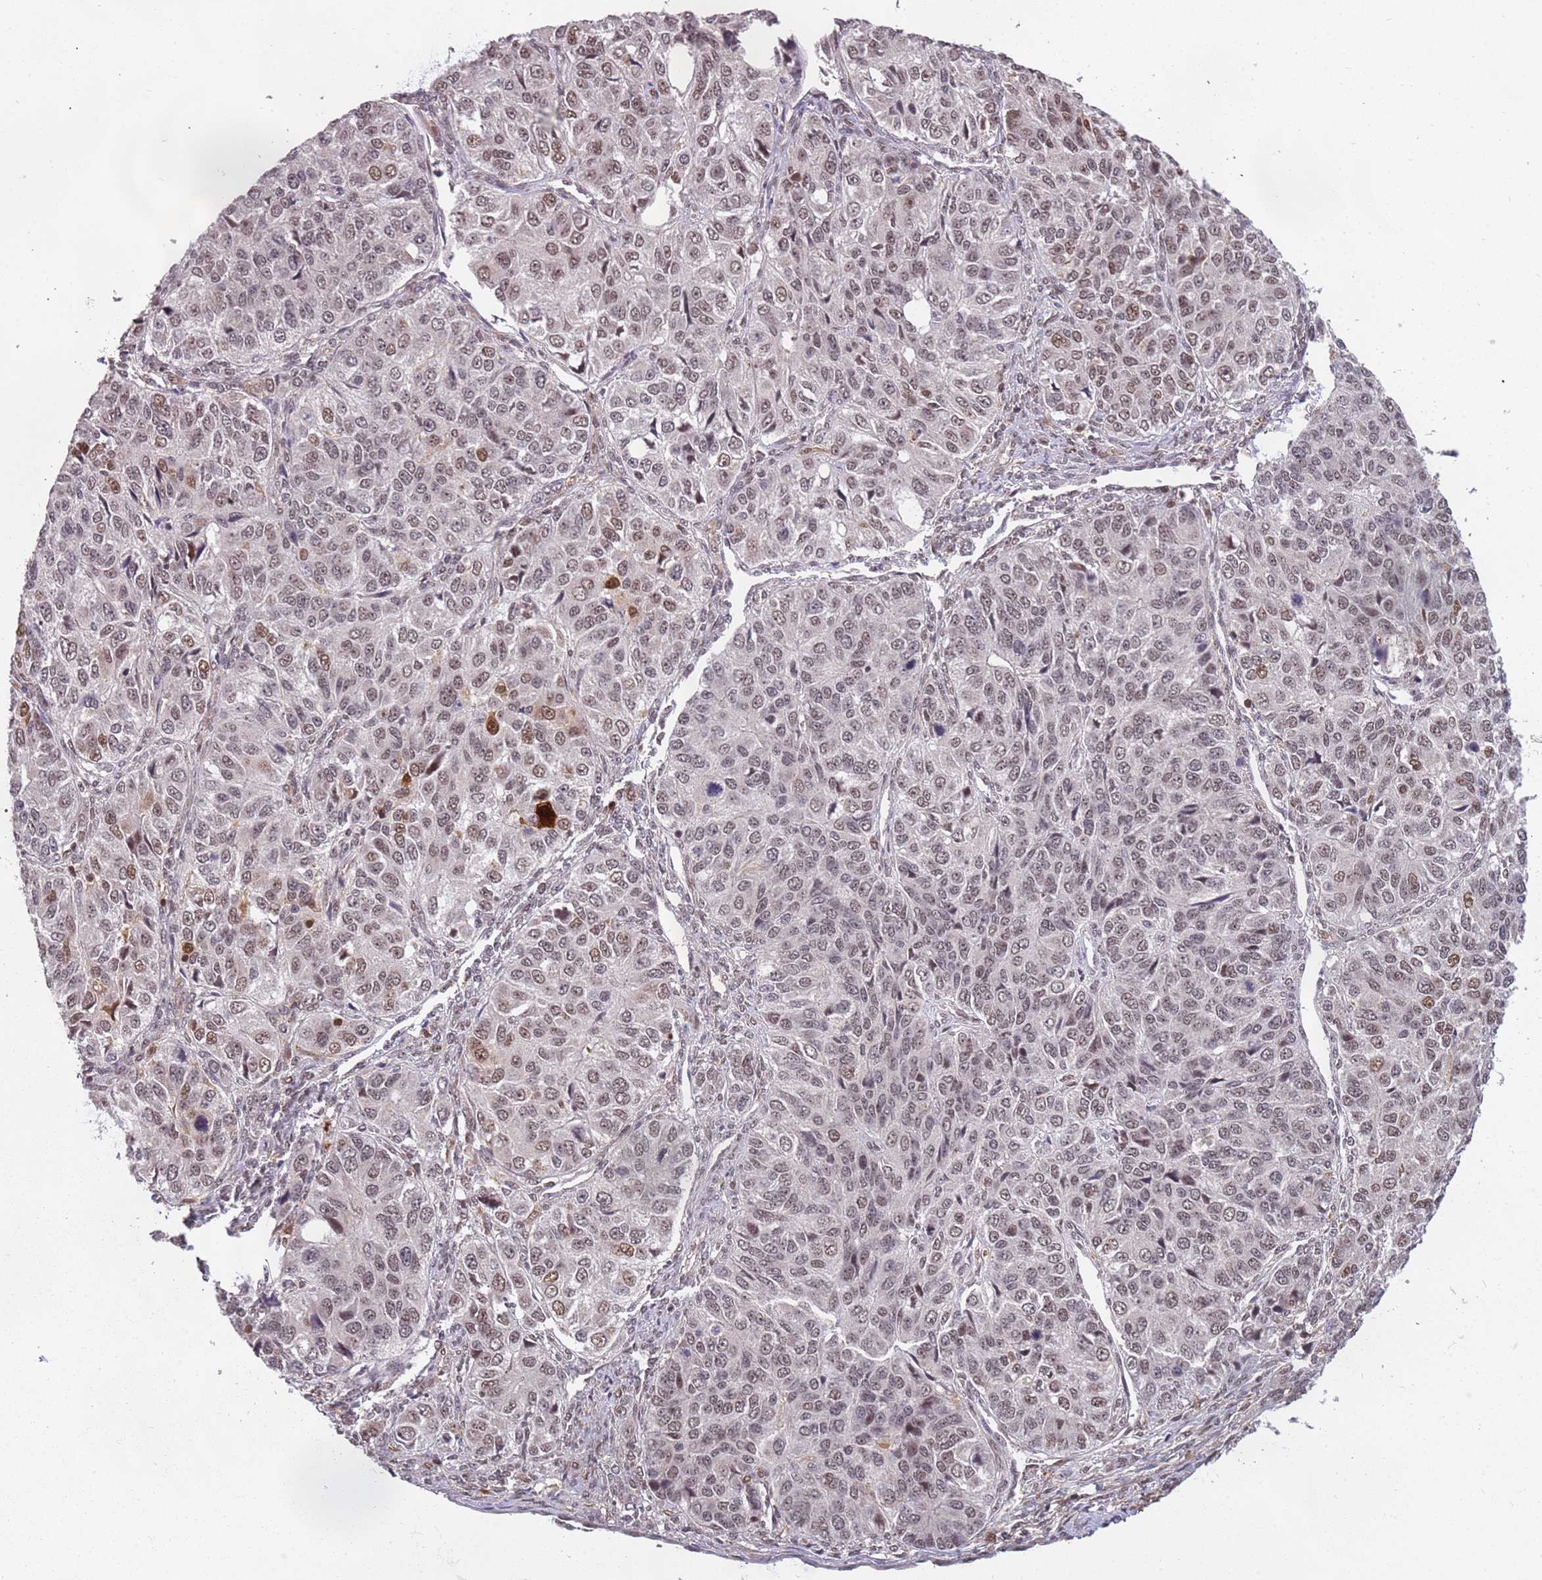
{"staining": {"intensity": "weak", "quantity": ">75%", "location": "nuclear"}, "tissue": "ovarian cancer", "cell_type": "Tumor cells", "image_type": "cancer", "snomed": [{"axis": "morphology", "description": "Carcinoma, endometroid"}, {"axis": "topography", "description": "Ovary"}], "caption": "High-power microscopy captured an IHC histopathology image of ovarian cancer, revealing weak nuclear expression in approximately >75% of tumor cells.", "gene": "GBP2", "patient": {"sex": "female", "age": 51}}